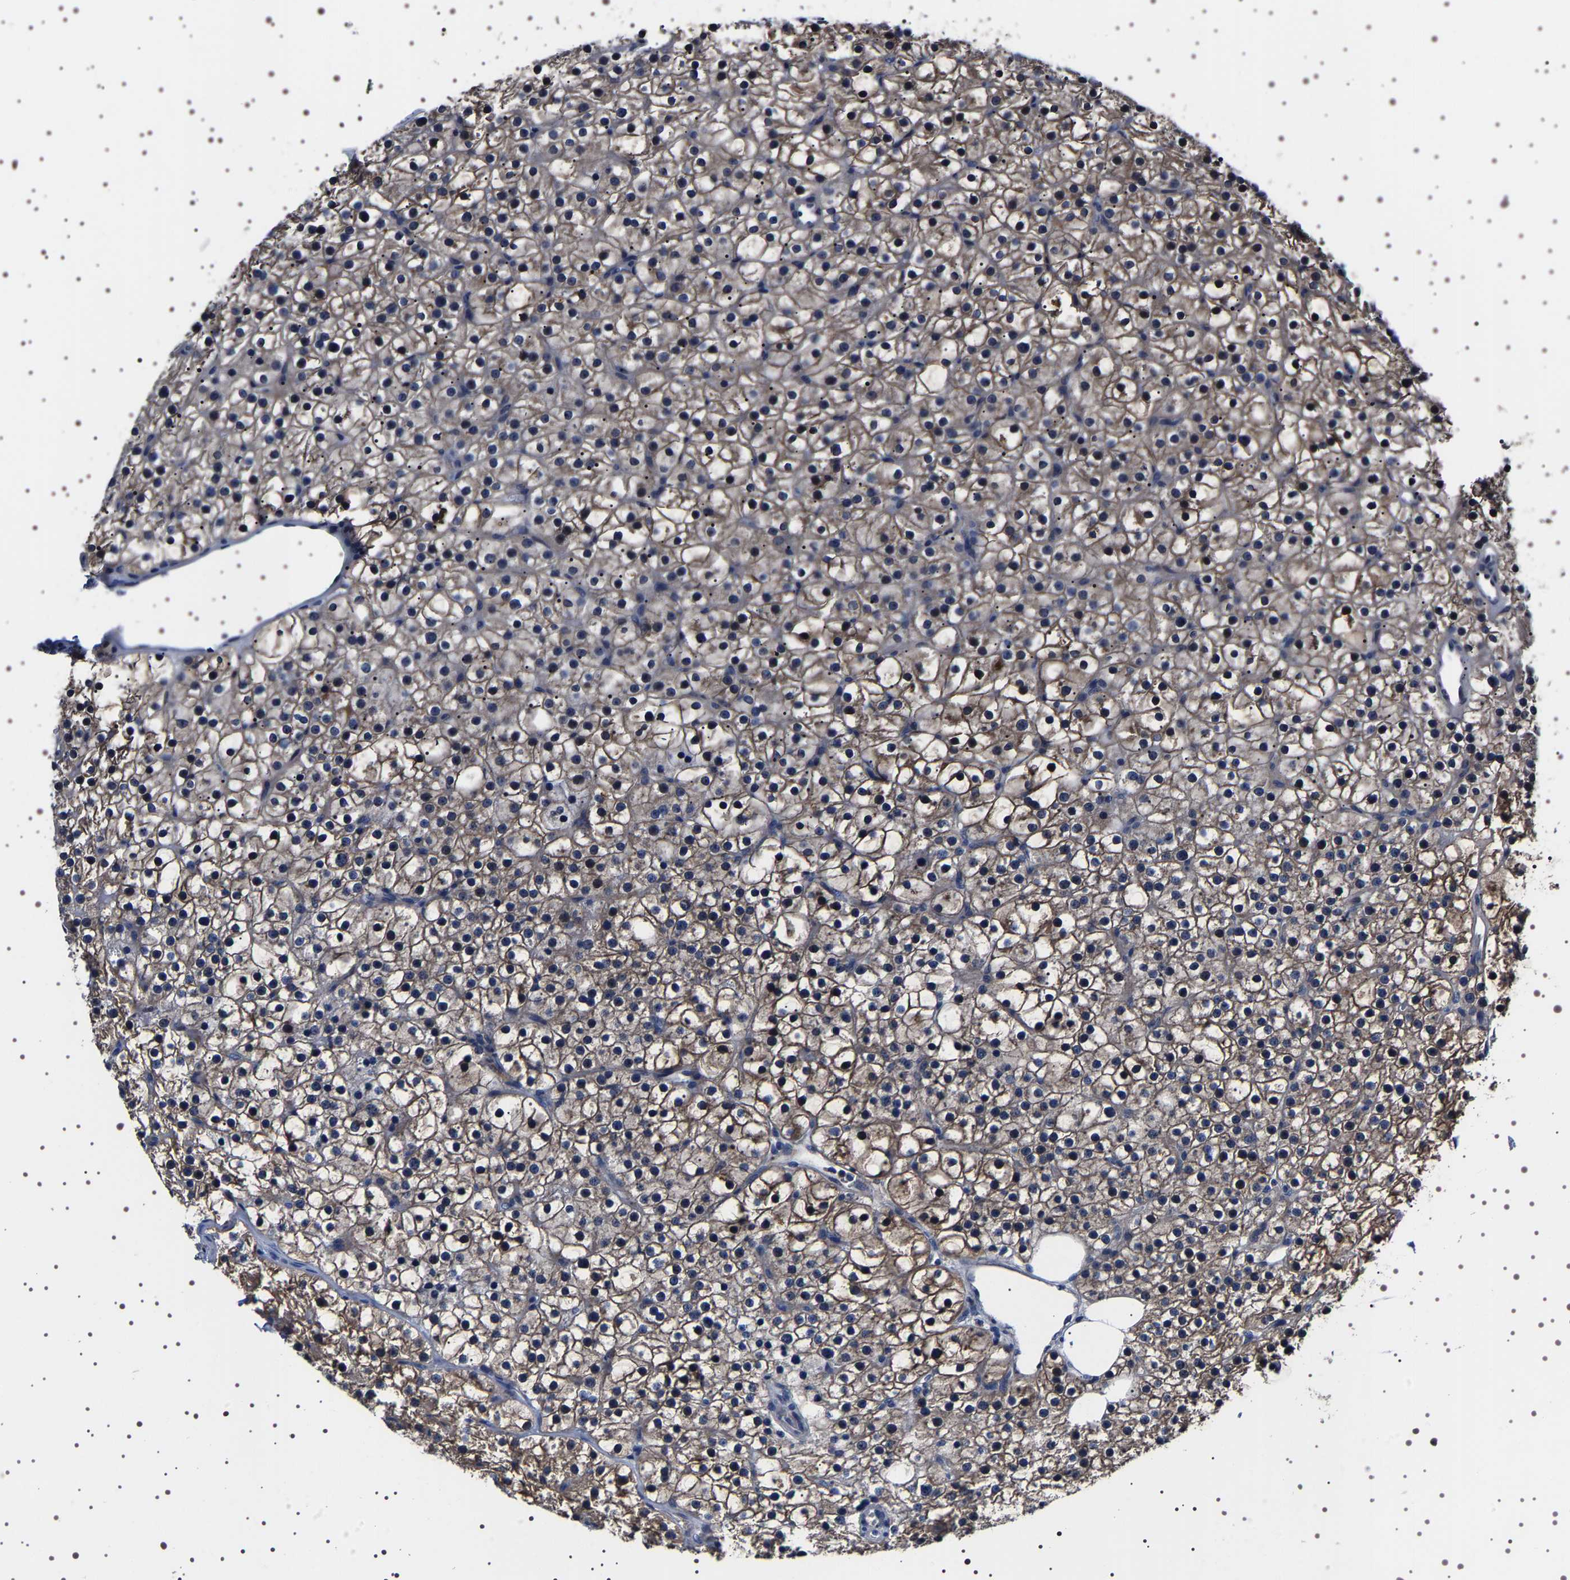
{"staining": {"intensity": "moderate", "quantity": ">75%", "location": "cytoplasmic/membranous"}, "tissue": "parathyroid gland", "cell_type": "Glandular cells", "image_type": "normal", "snomed": [{"axis": "morphology", "description": "Normal tissue, NOS"}, {"axis": "morphology", "description": "Adenoma, NOS"}, {"axis": "topography", "description": "Parathyroid gland"}], "caption": "Moderate cytoplasmic/membranous positivity for a protein is present in about >75% of glandular cells of benign parathyroid gland using IHC.", "gene": "TARBP1", "patient": {"sex": "female", "age": 70}}